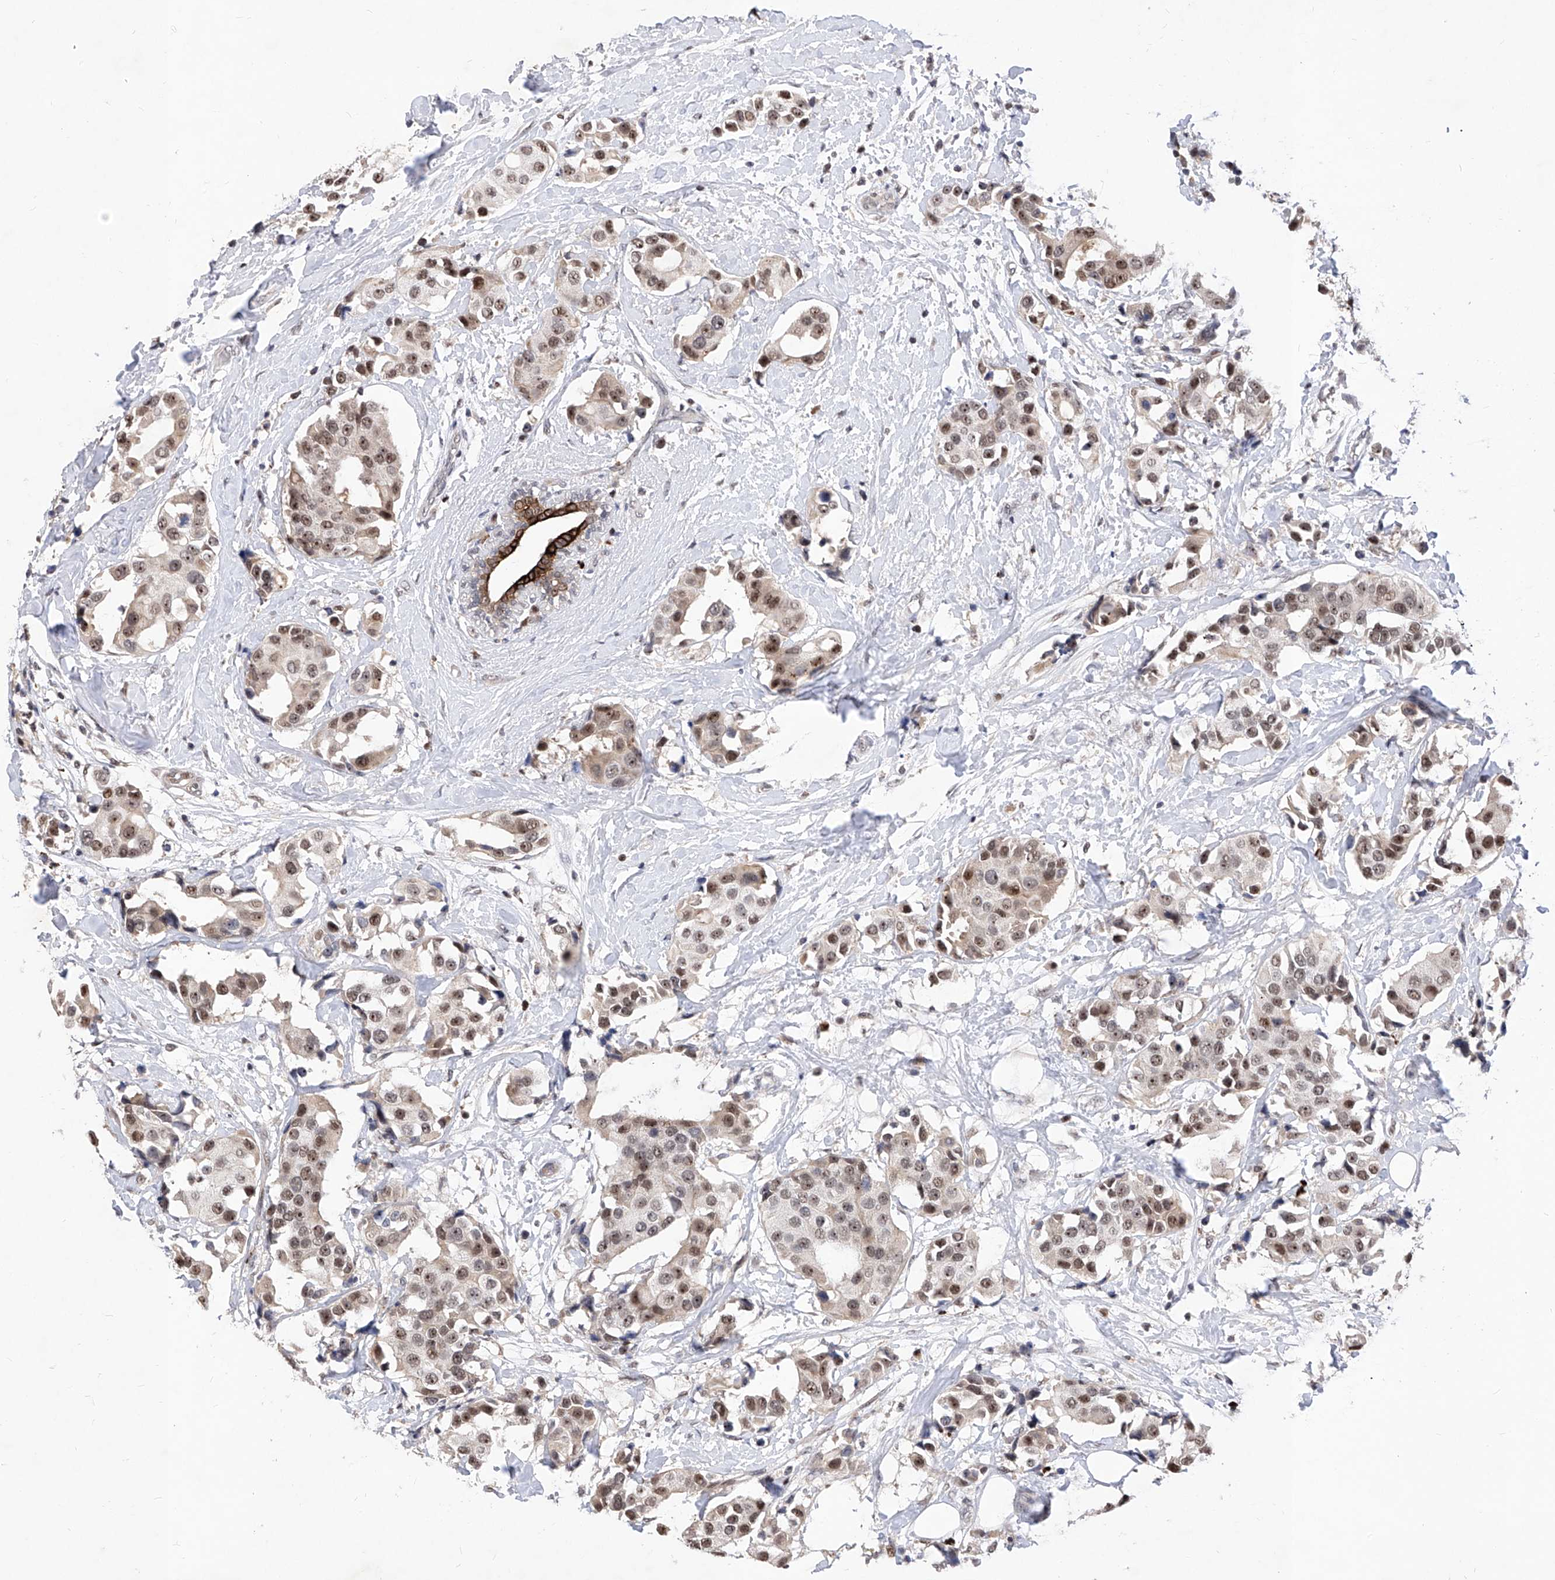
{"staining": {"intensity": "moderate", "quantity": ">75%", "location": "nuclear"}, "tissue": "breast cancer", "cell_type": "Tumor cells", "image_type": "cancer", "snomed": [{"axis": "morphology", "description": "Normal tissue, NOS"}, {"axis": "morphology", "description": "Duct carcinoma"}, {"axis": "topography", "description": "Breast"}], "caption": "The immunohistochemical stain labels moderate nuclear positivity in tumor cells of breast cancer (invasive ductal carcinoma) tissue. The protein is shown in brown color, while the nuclei are stained blue.", "gene": "LGR4", "patient": {"sex": "female", "age": 39}}